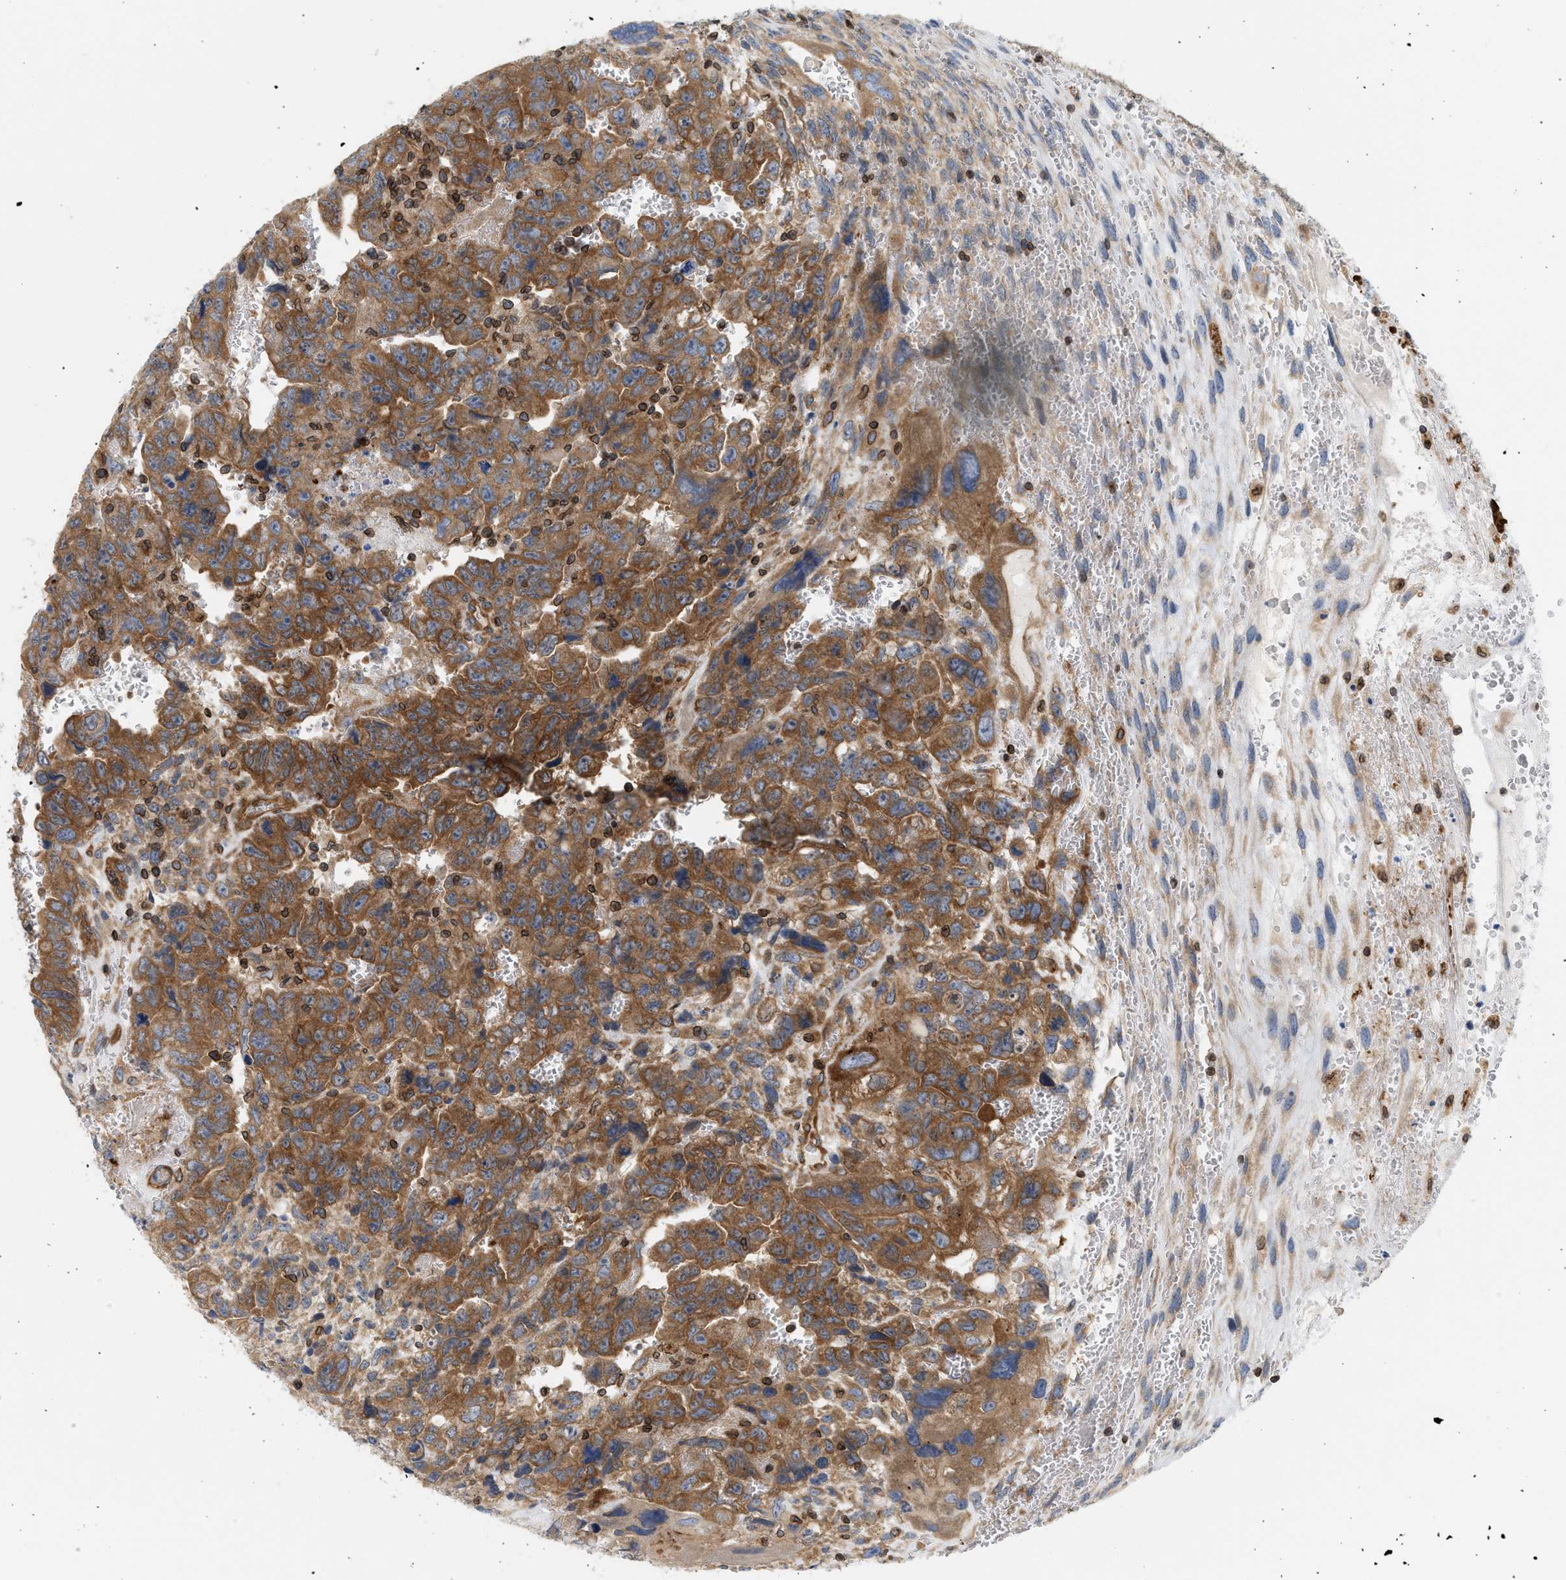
{"staining": {"intensity": "strong", "quantity": ">75%", "location": "cytoplasmic/membranous"}, "tissue": "testis cancer", "cell_type": "Tumor cells", "image_type": "cancer", "snomed": [{"axis": "morphology", "description": "Carcinoma, Embryonal, NOS"}, {"axis": "topography", "description": "Testis"}], "caption": "Immunohistochemistry (IHC) (DAB) staining of embryonal carcinoma (testis) exhibits strong cytoplasmic/membranous protein staining in approximately >75% of tumor cells.", "gene": "STRN", "patient": {"sex": "male", "age": 28}}